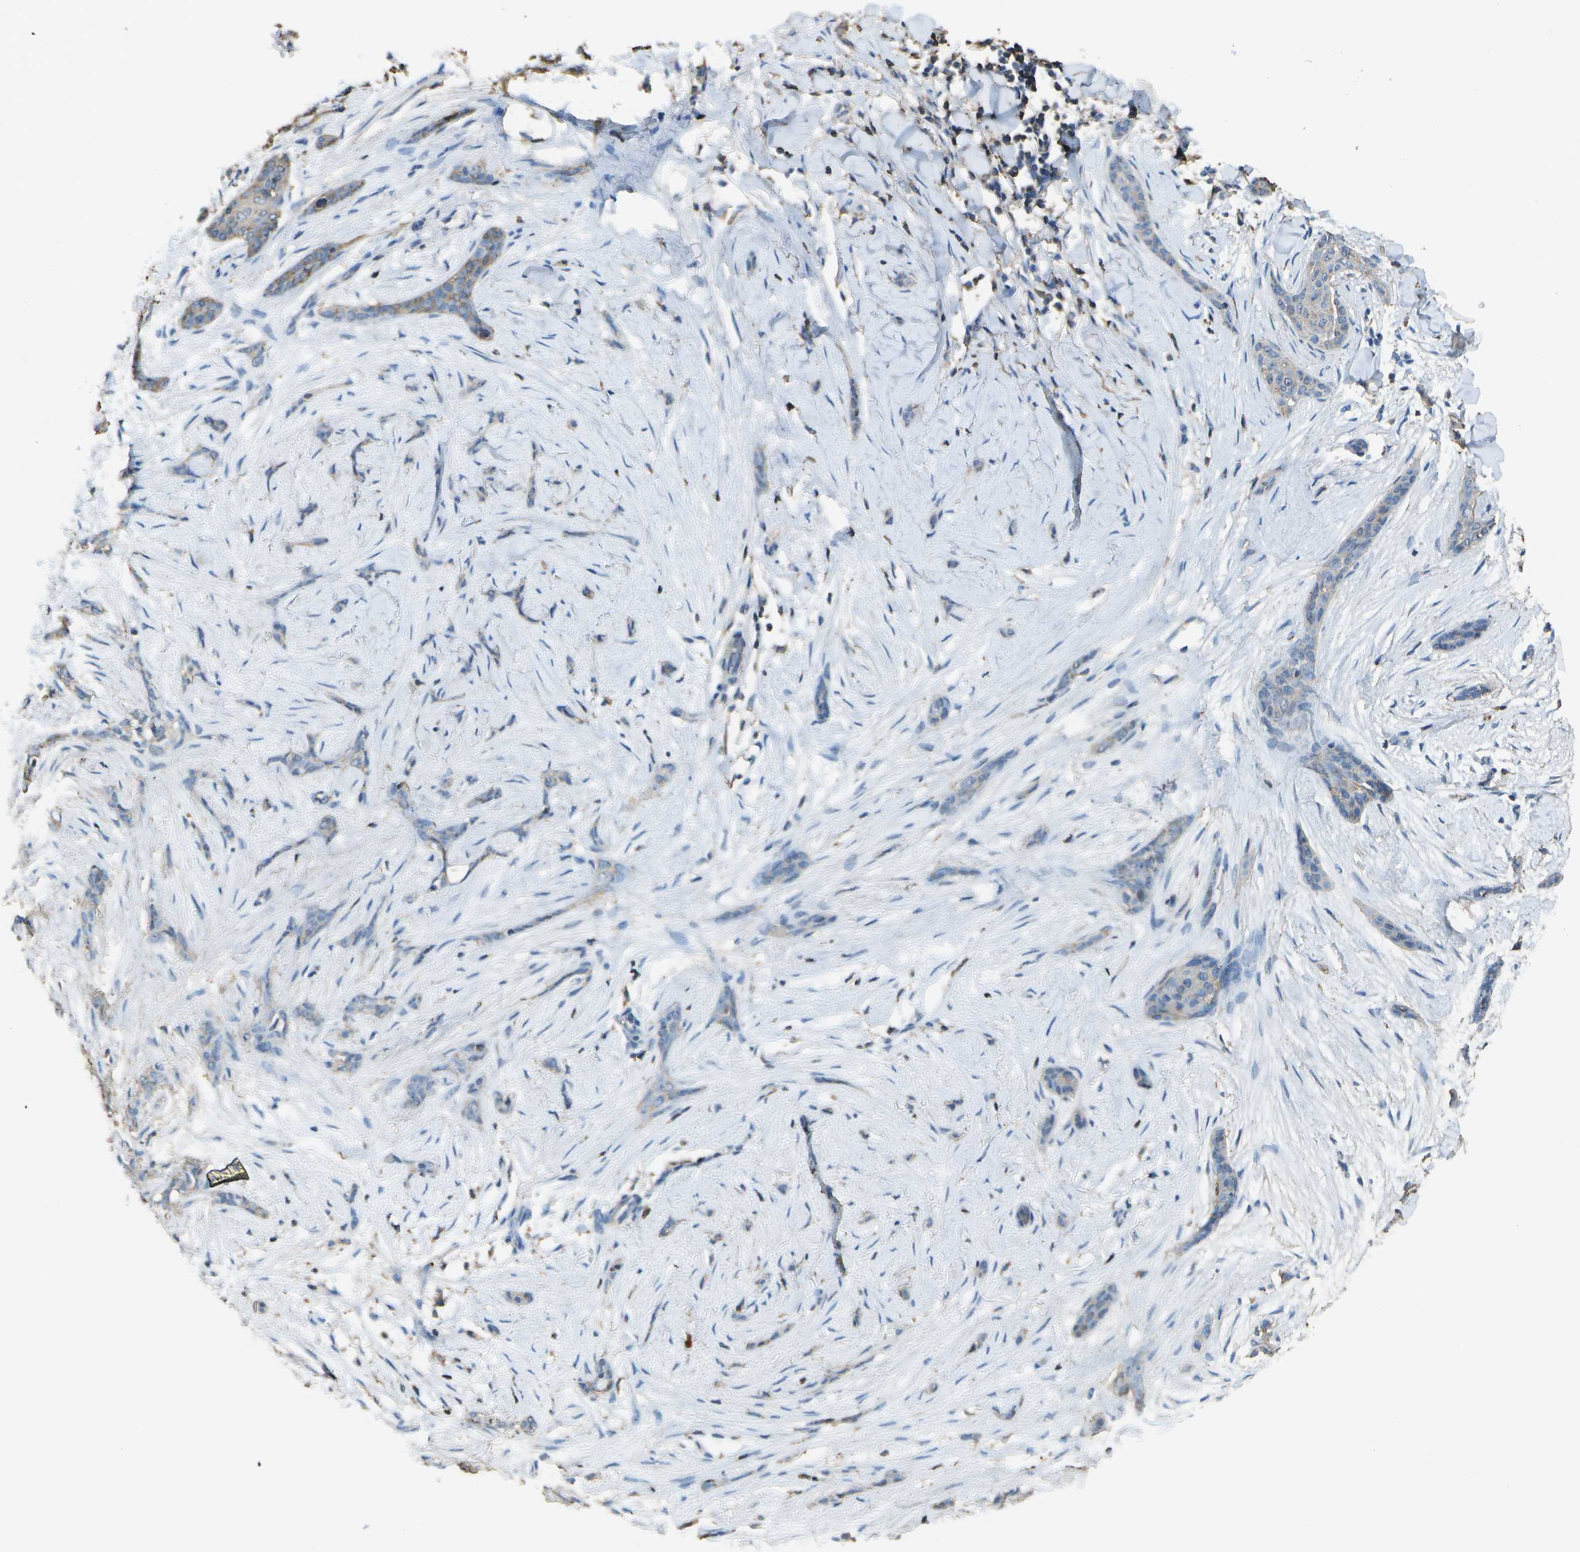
{"staining": {"intensity": "weak", "quantity": "25%-75%", "location": "cytoplasmic/membranous"}, "tissue": "skin cancer", "cell_type": "Tumor cells", "image_type": "cancer", "snomed": [{"axis": "morphology", "description": "Basal cell carcinoma"}, {"axis": "morphology", "description": "Adnexal tumor, benign"}, {"axis": "topography", "description": "Skin"}], "caption": "The immunohistochemical stain highlights weak cytoplasmic/membranous staining in tumor cells of basal cell carcinoma (skin) tissue.", "gene": "CYP4F11", "patient": {"sex": "female", "age": 42}}